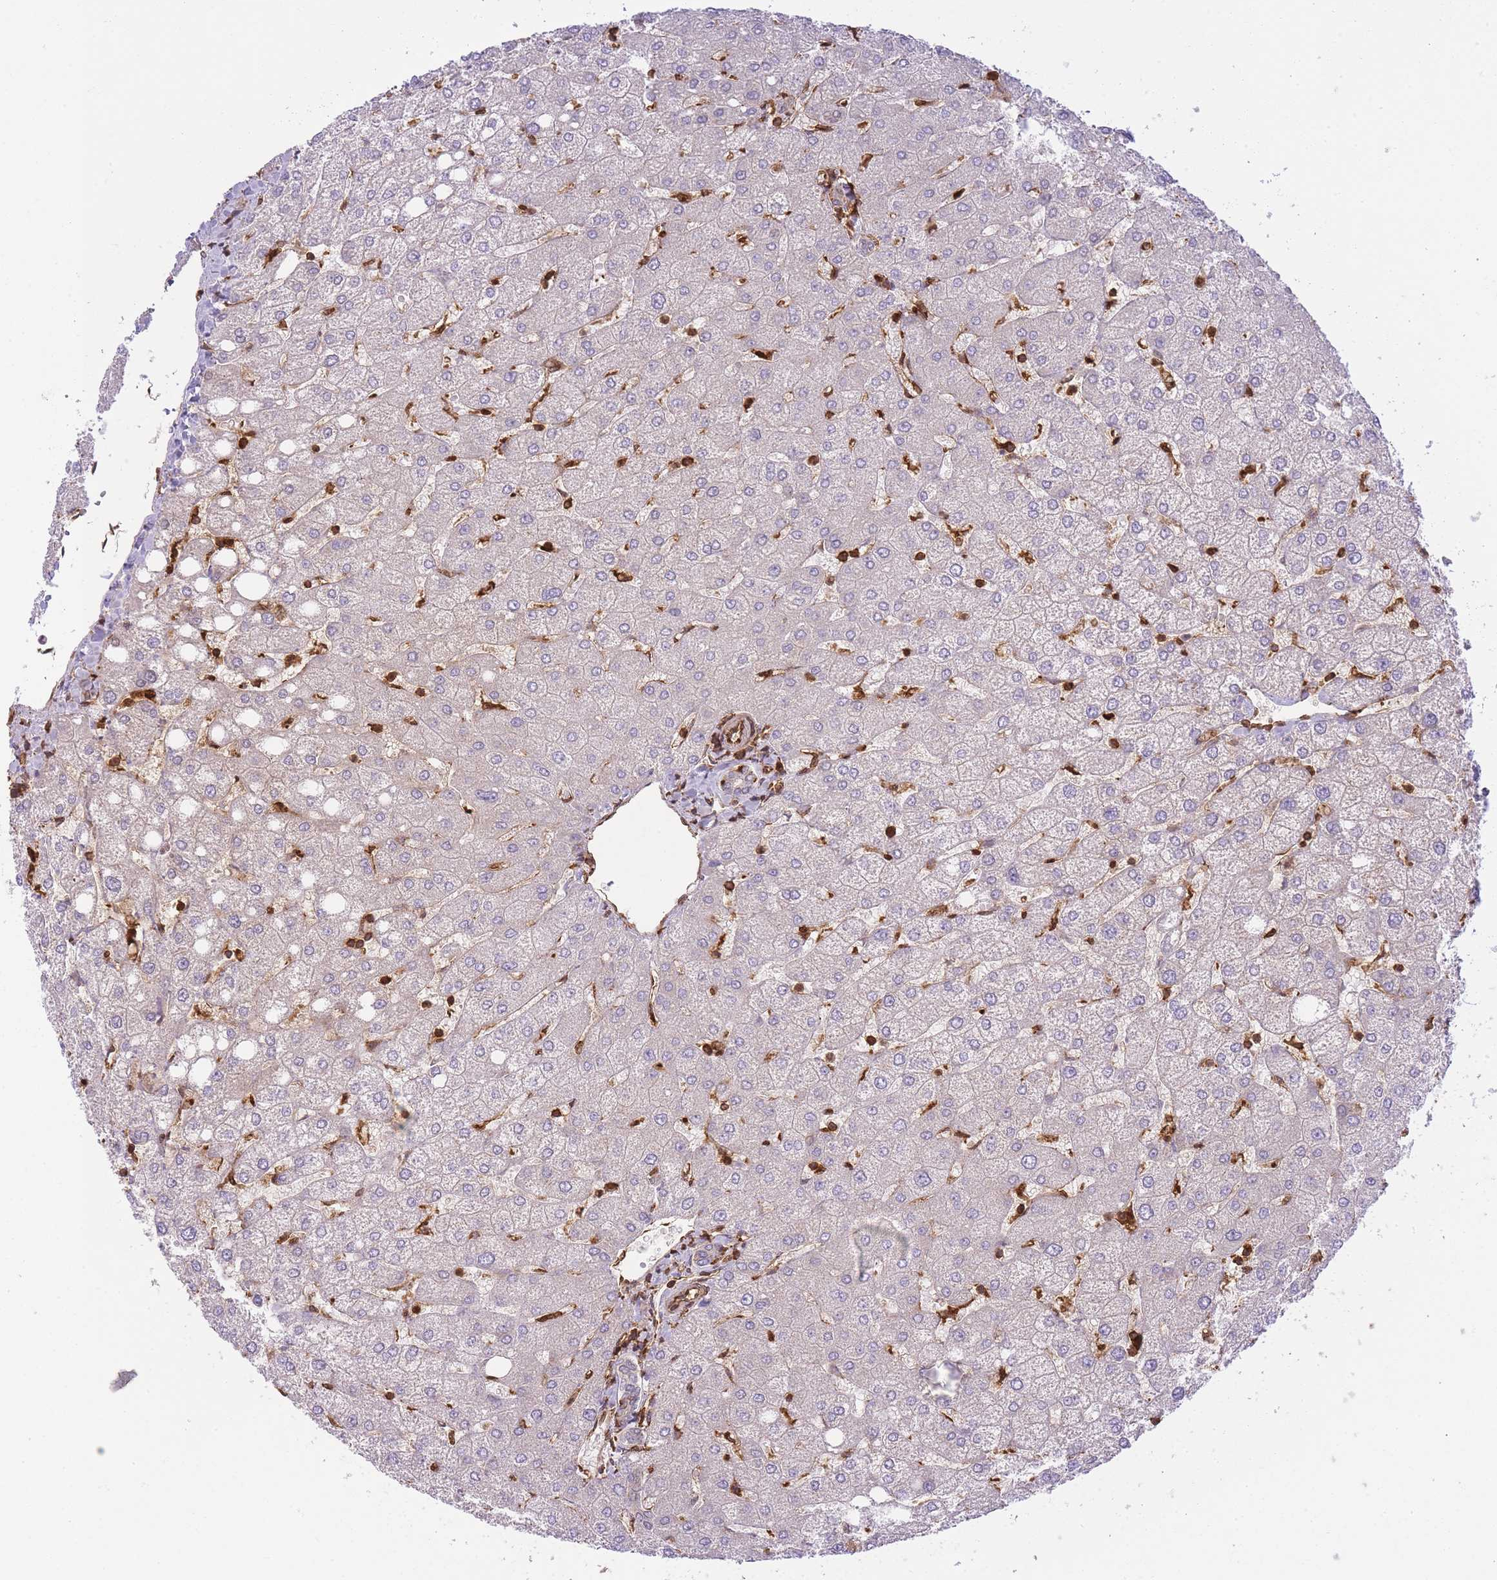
{"staining": {"intensity": "negative", "quantity": "none", "location": "none"}, "tissue": "liver", "cell_type": "Cholangiocytes", "image_type": "normal", "snomed": [{"axis": "morphology", "description": "Normal tissue, NOS"}, {"axis": "topography", "description": "Liver"}], "caption": "High power microscopy micrograph of an immunohistochemistry photomicrograph of benign liver, revealing no significant expression in cholangiocytes.", "gene": "MSN", "patient": {"sex": "female", "age": 54}}